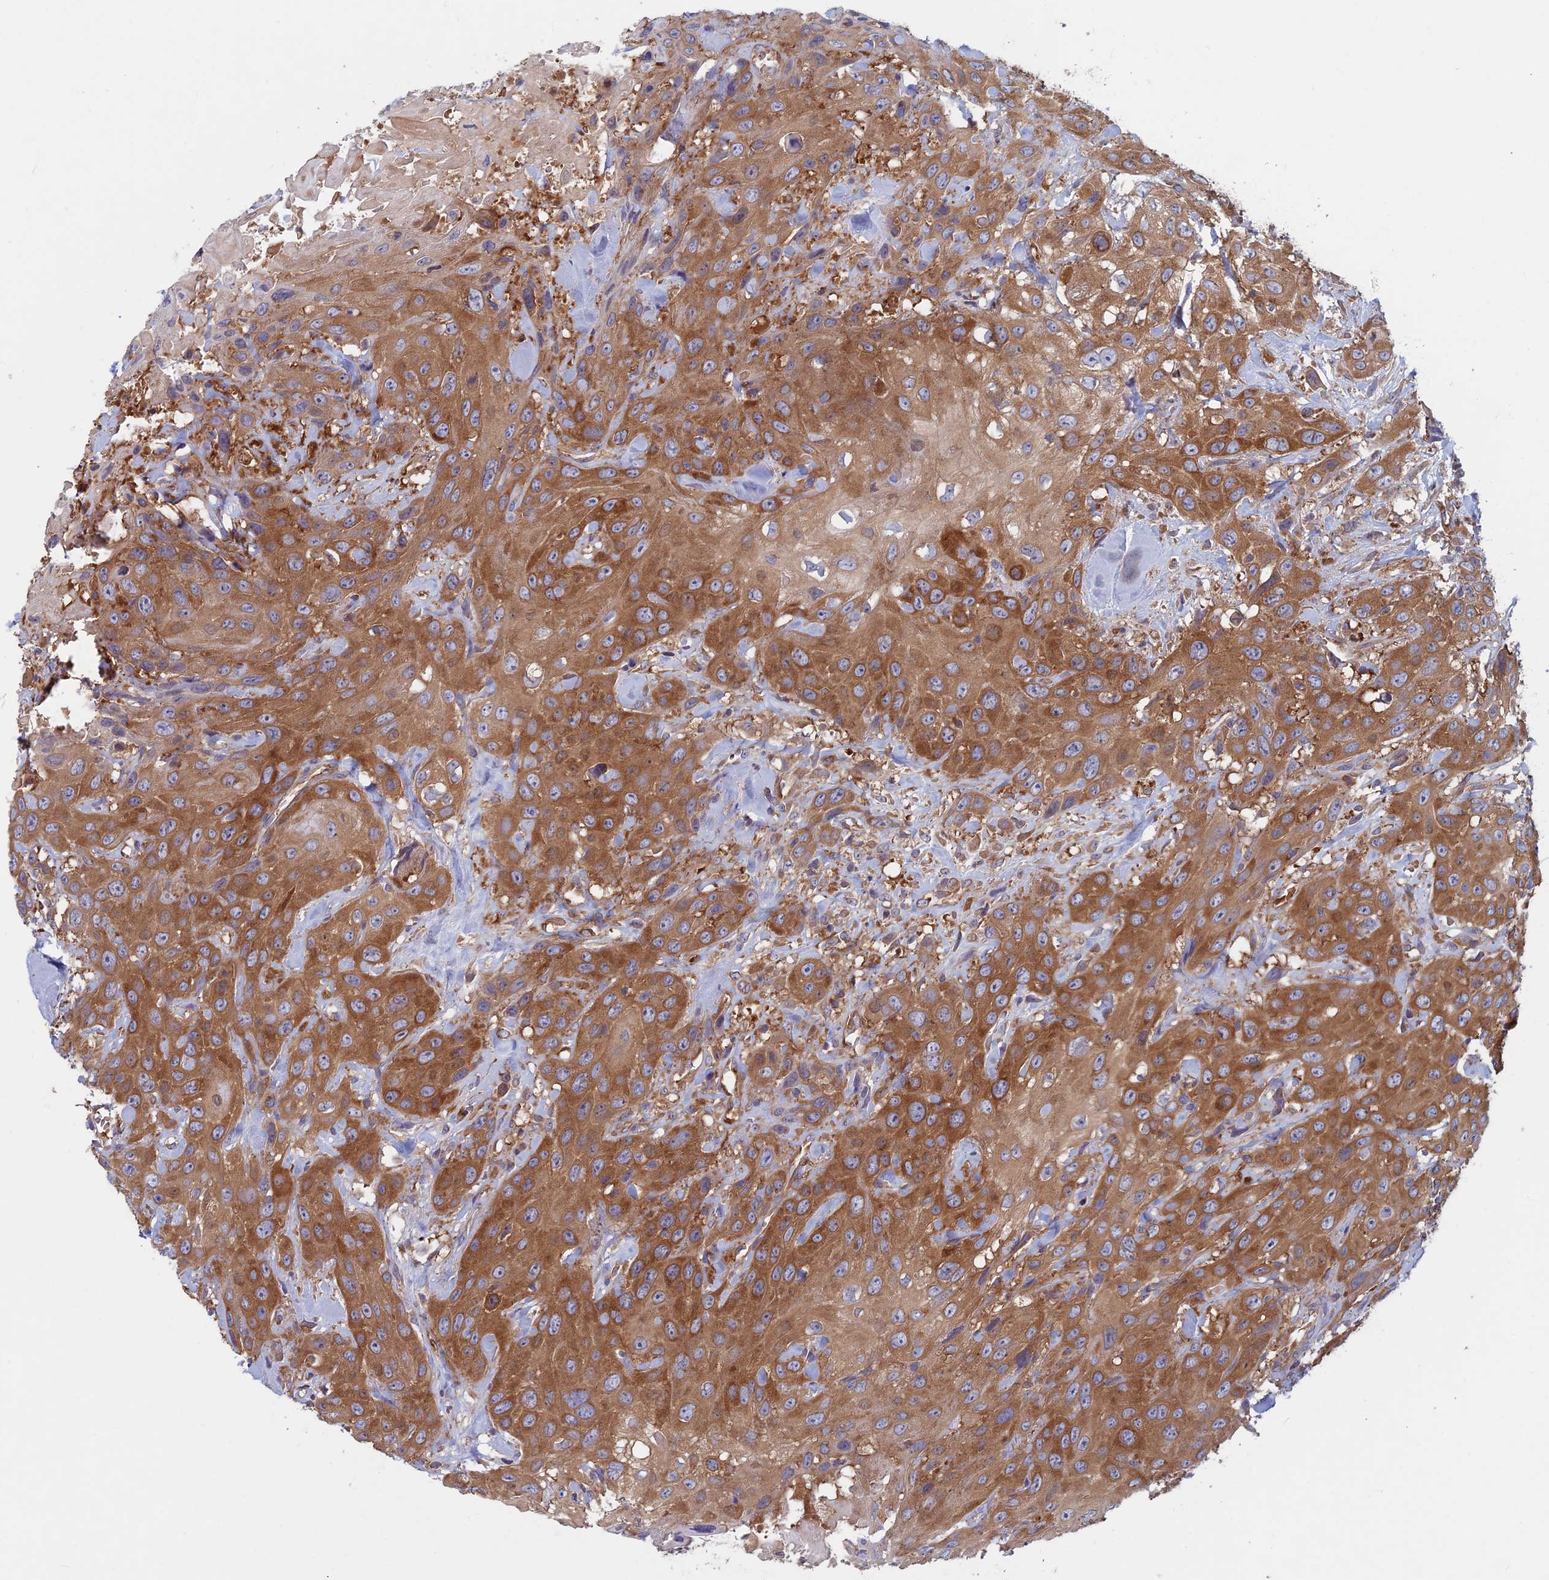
{"staining": {"intensity": "moderate", "quantity": ">75%", "location": "cytoplasmic/membranous"}, "tissue": "head and neck cancer", "cell_type": "Tumor cells", "image_type": "cancer", "snomed": [{"axis": "morphology", "description": "Squamous cell carcinoma, NOS"}, {"axis": "topography", "description": "Head-Neck"}], "caption": "Squamous cell carcinoma (head and neck) was stained to show a protein in brown. There is medium levels of moderate cytoplasmic/membranous staining in about >75% of tumor cells. (Brightfield microscopy of DAB IHC at high magnification).", "gene": "DNM1L", "patient": {"sex": "male", "age": 81}}